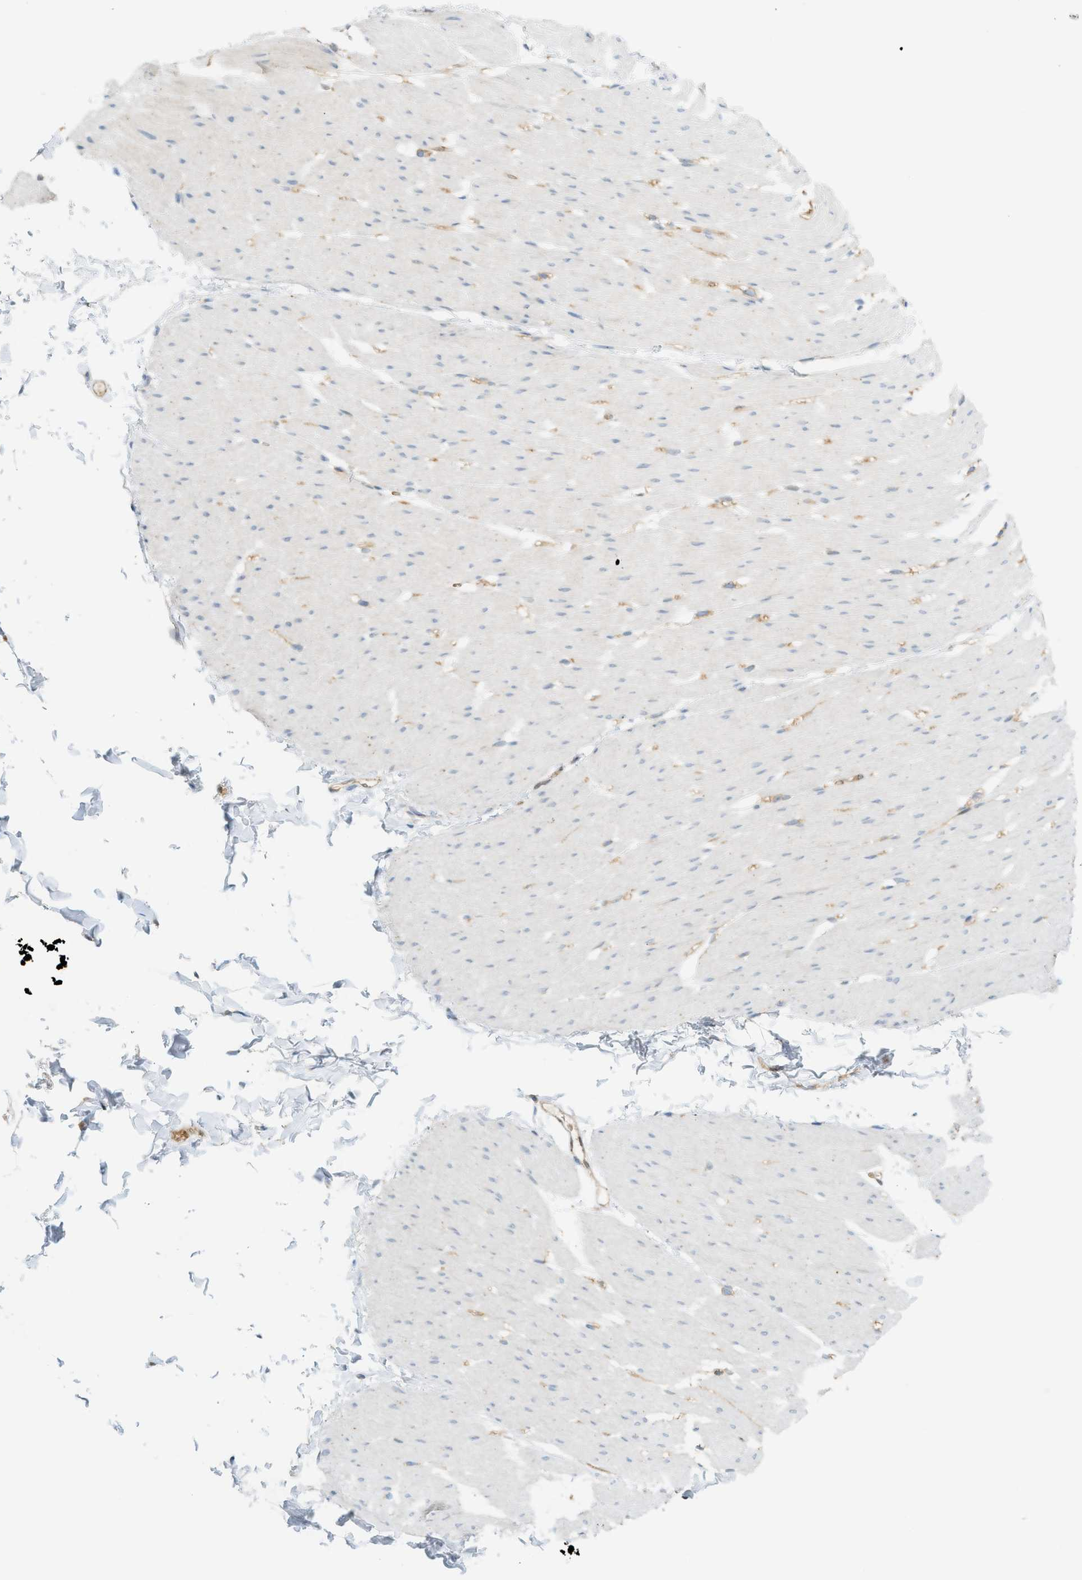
{"staining": {"intensity": "negative", "quantity": "none", "location": "none"}, "tissue": "smooth muscle", "cell_type": "Smooth muscle cells", "image_type": "normal", "snomed": [{"axis": "morphology", "description": "Normal tissue, NOS"}, {"axis": "topography", "description": "Smooth muscle"}, {"axis": "topography", "description": "Colon"}], "caption": "DAB (3,3'-diaminobenzidine) immunohistochemical staining of unremarkable smooth muscle displays no significant expression in smooth muscle cells.", "gene": "GRK6", "patient": {"sex": "male", "age": 67}}